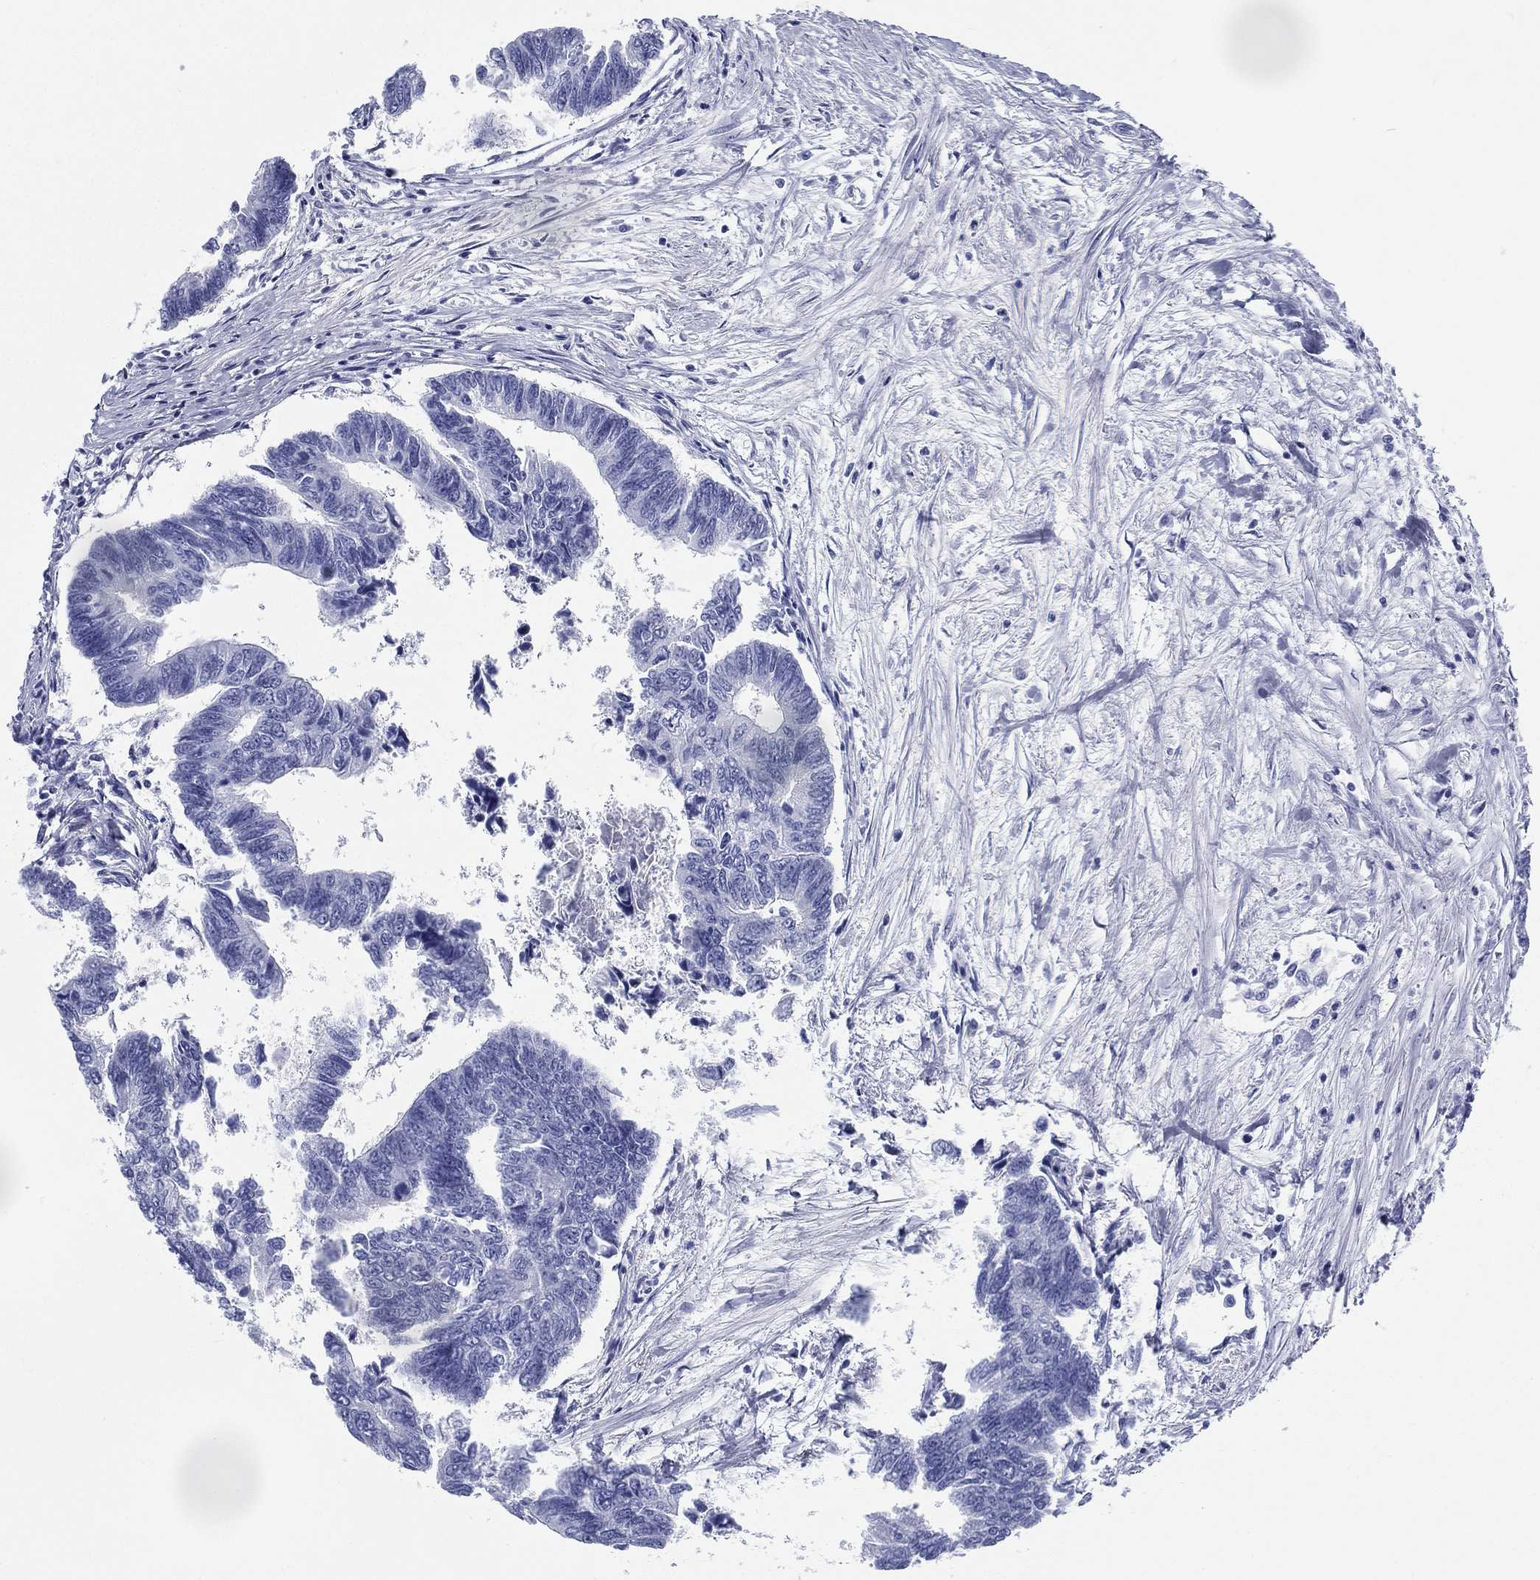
{"staining": {"intensity": "negative", "quantity": "none", "location": "none"}, "tissue": "colorectal cancer", "cell_type": "Tumor cells", "image_type": "cancer", "snomed": [{"axis": "morphology", "description": "Adenocarcinoma, NOS"}, {"axis": "topography", "description": "Colon"}], "caption": "Human adenocarcinoma (colorectal) stained for a protein using IHC demonstrates no expression in tumor cells.", "gene": "RSPH4A", "patient": {"sex": "female", "age": 65}}